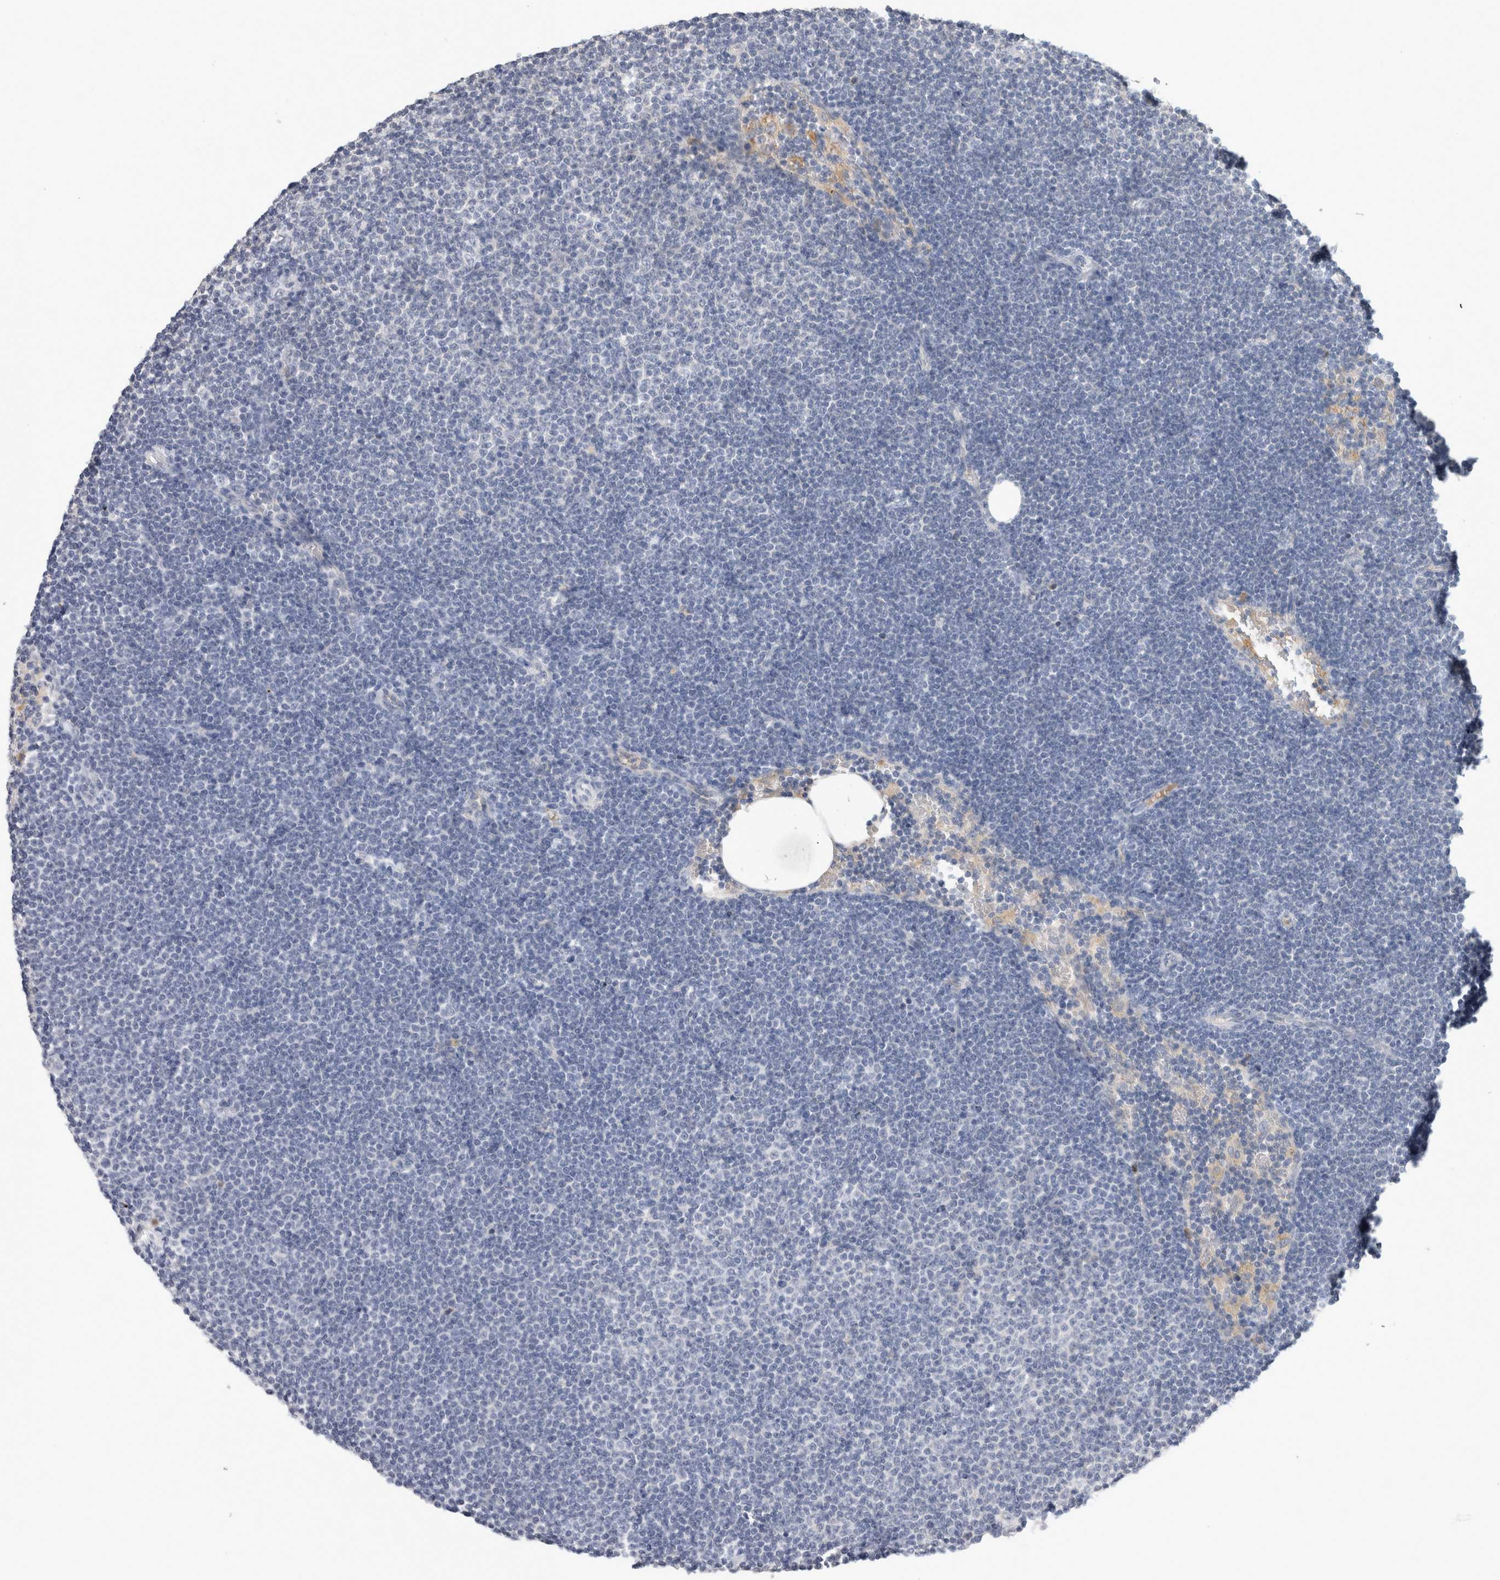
{"staining": {"intensity": "negative", "quantity": "none", "location": "none"}, "tissue": "lymphoma", "cell_type": "Tumor cells", "image_type": "cancer", "snomed": [{"axis": "morphology", "description": "Malignant lymphoma, non-Hodgkin's type, Low grade"}, {"axis": "topography", "description": "Lymph node"}], "caption": "Immunohistochemistry histopathology image of low-grade malignant lymphoma, non-Hodgkin's type stained for a protein (brown), which shows no expression in tumor cells. (DAB (3,3'-diaminobenzidine) immunohistochemistry (IHC) with hematoxylin counter stain).", "gene": "SCGB1A1", "patient": {"sex": "female", "age": 53}}